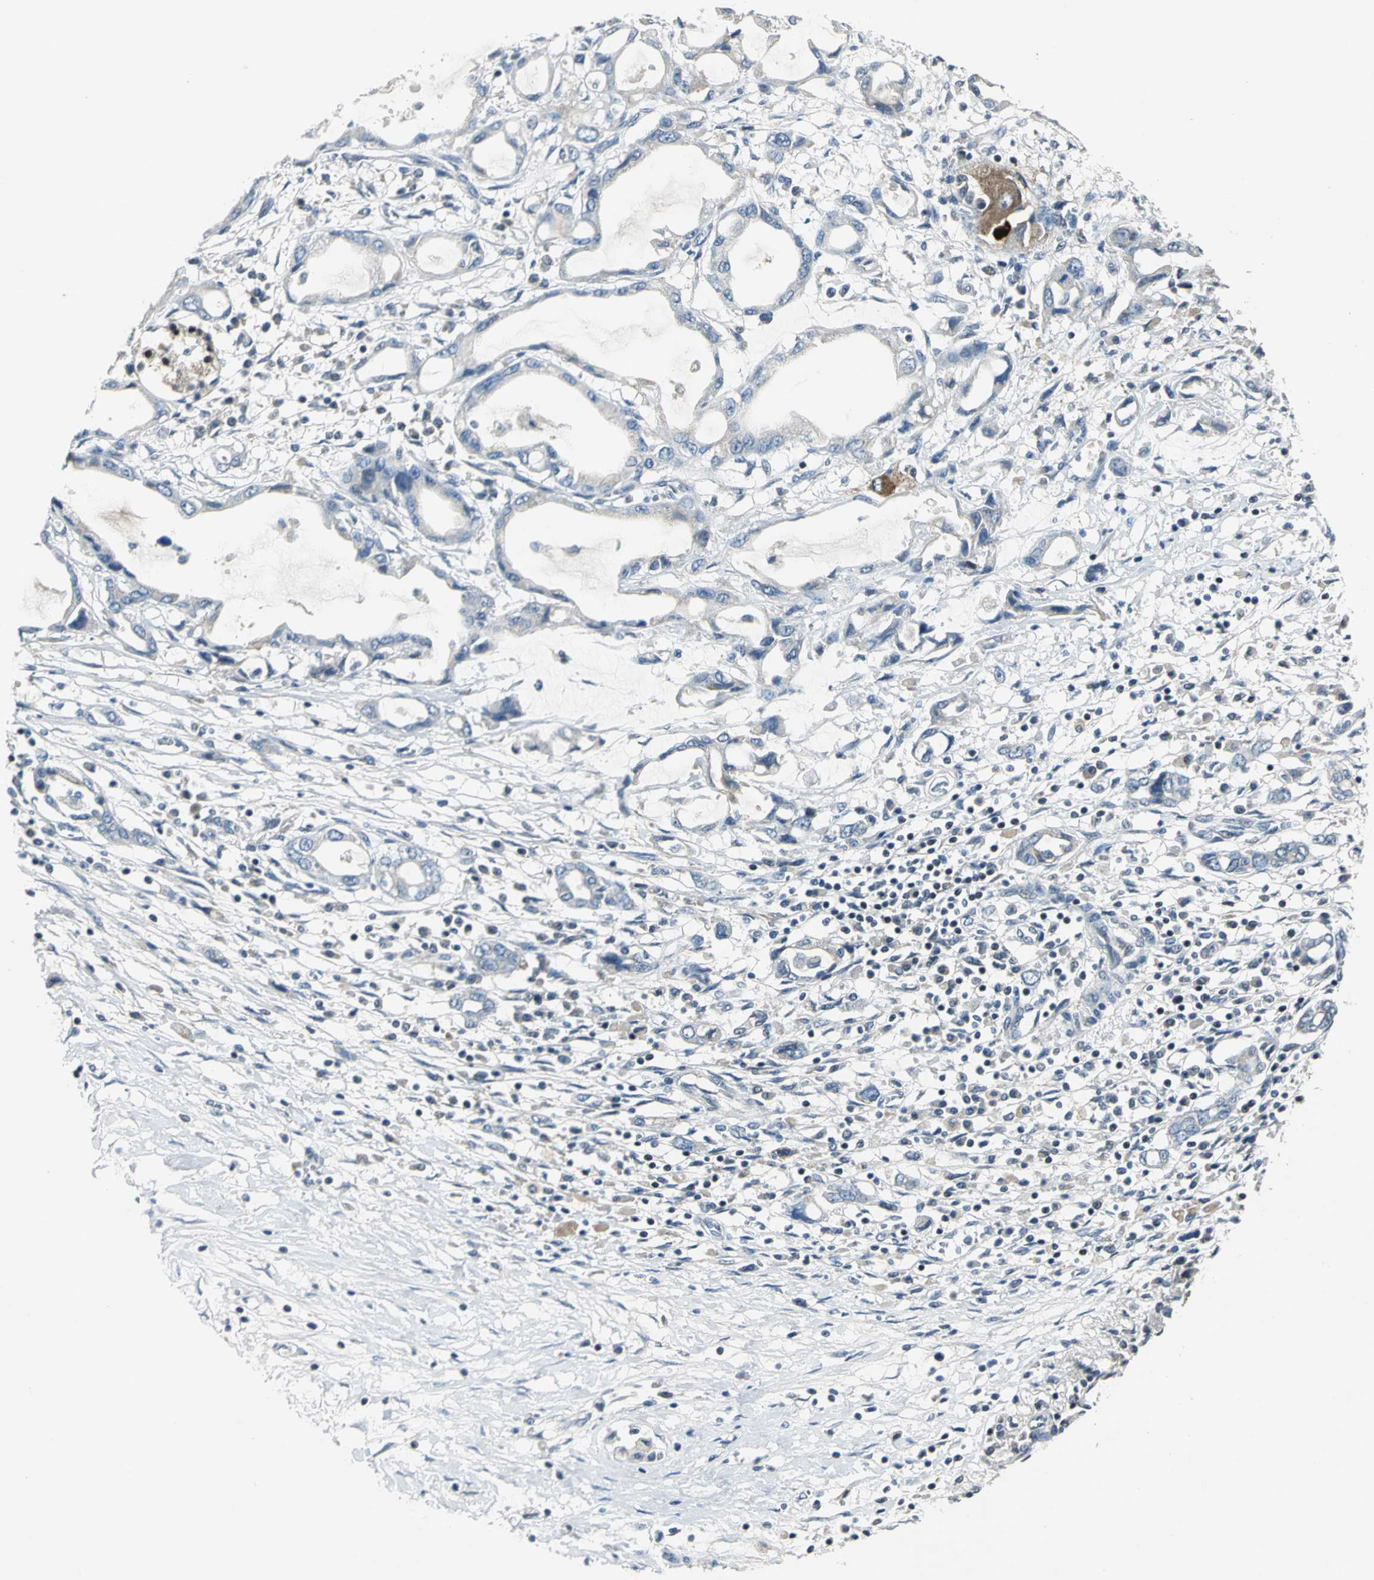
{"staining": {"intensity": "weak", "quantity": "<25%", "location": "cytoplasmic/membranous"}, "tissue": "pancreatic cancer", "cell_type": "Tumor cells", "image_type": "cancer", "snomed": [{"axis": "morphology", "description": "Adenocarcinoma, NOS"}, {"axis": "topography", "description": "Pancreas"}], "caption": "Immunohistochemical staining of human pancreatic cancer displays no significant staining in tumor cells.", "gene": "JADE3", "patient": {"sex": "female", "age": 57}}